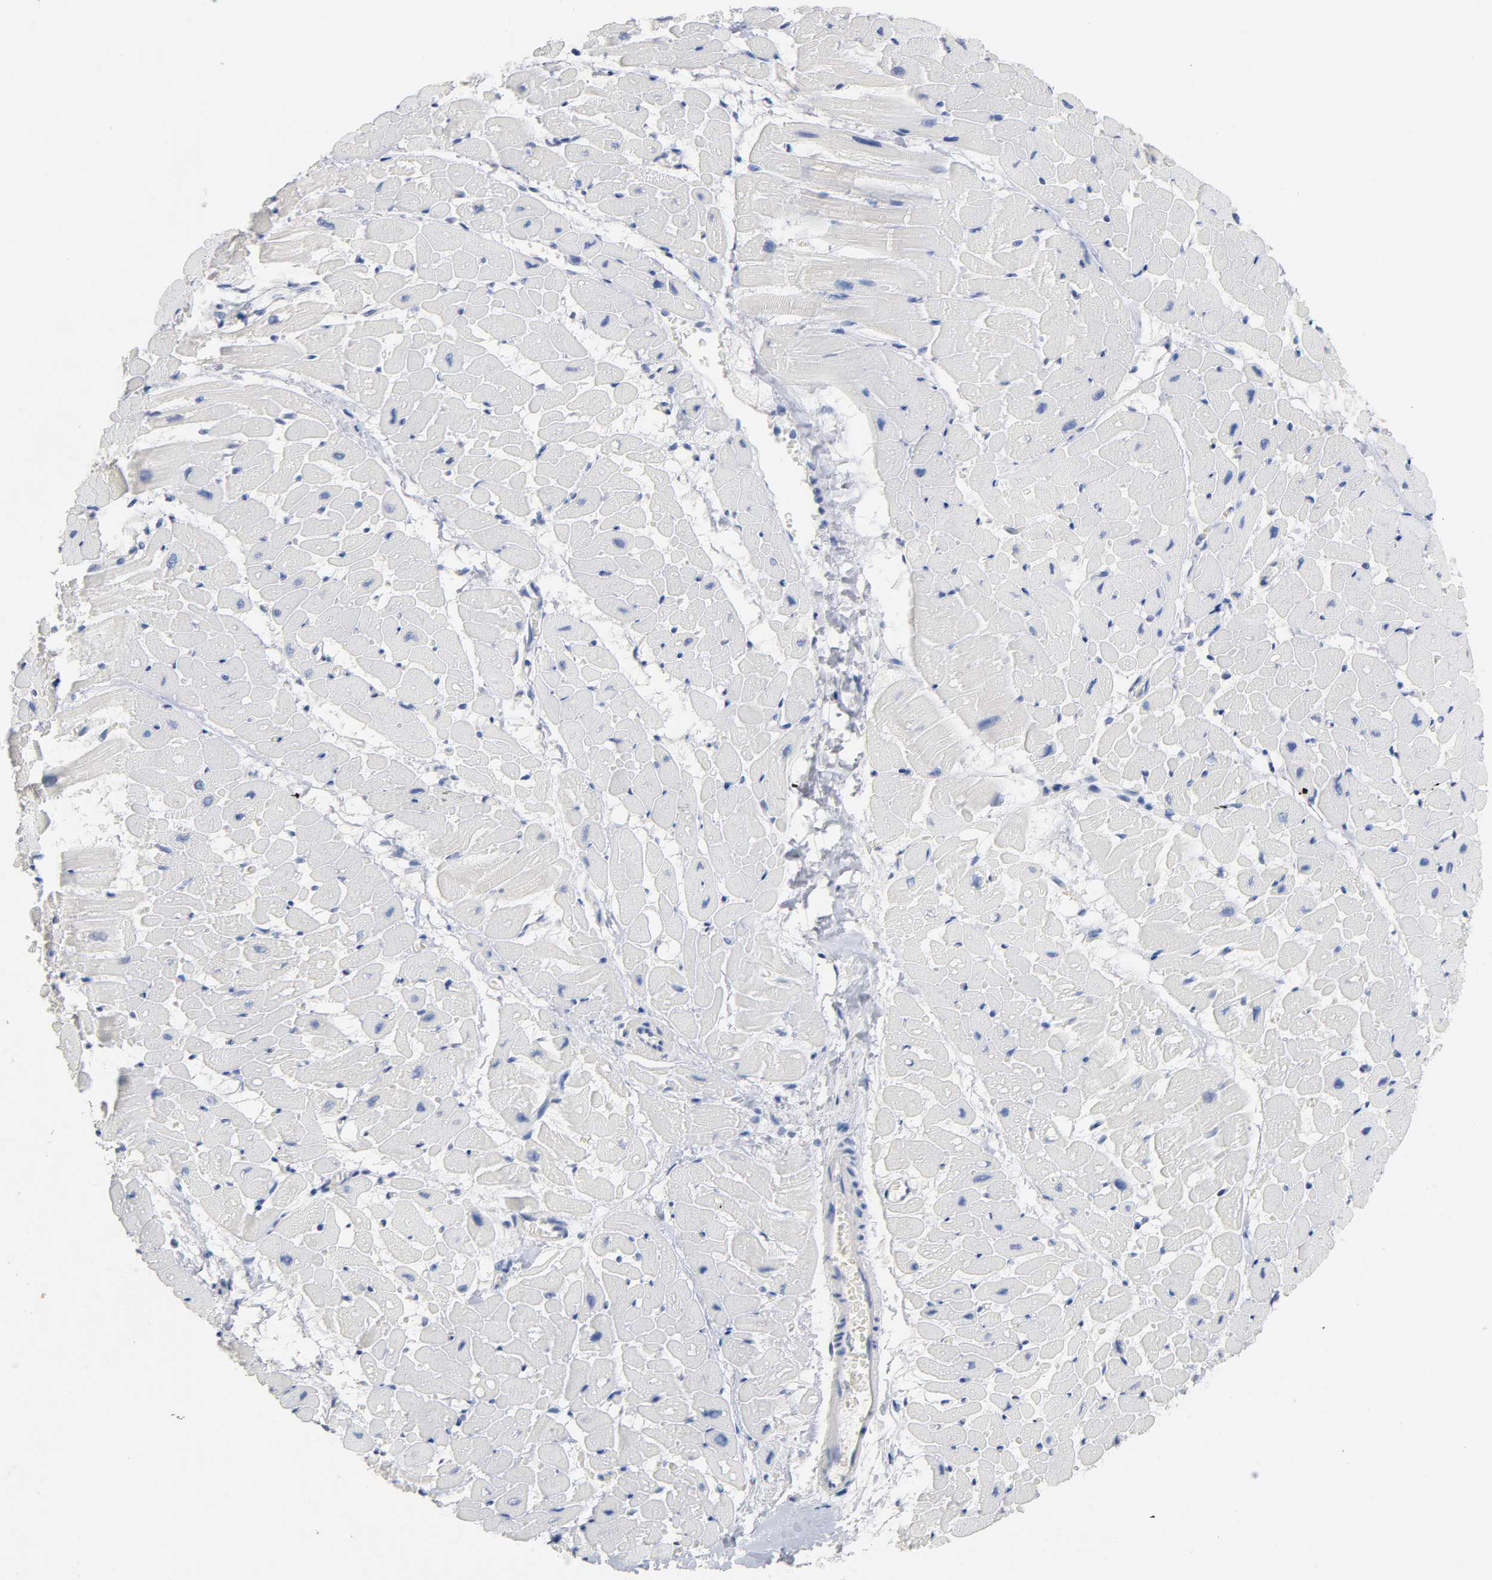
{"staining": {"intensity": "negative", "quantity": "none", "location": "none"}, "tissue": "heart muscle", "cell_type": "Cardiomyocytes", "image_type": "normal", "snomed": [{"axis": "morphology", "description": "Normal tissue, NOS"}, {"axis": "topography", "description": "Heart"}], "caption": "High power microscopy histopathology image of an immunohistochemistry (IHC) micrograph of unremarkable heart muscle, revealing no significant positivity in cardiomyocytes.", "gene": "ZCCHC13", "patient": {"sex": "male", "age": 45}}